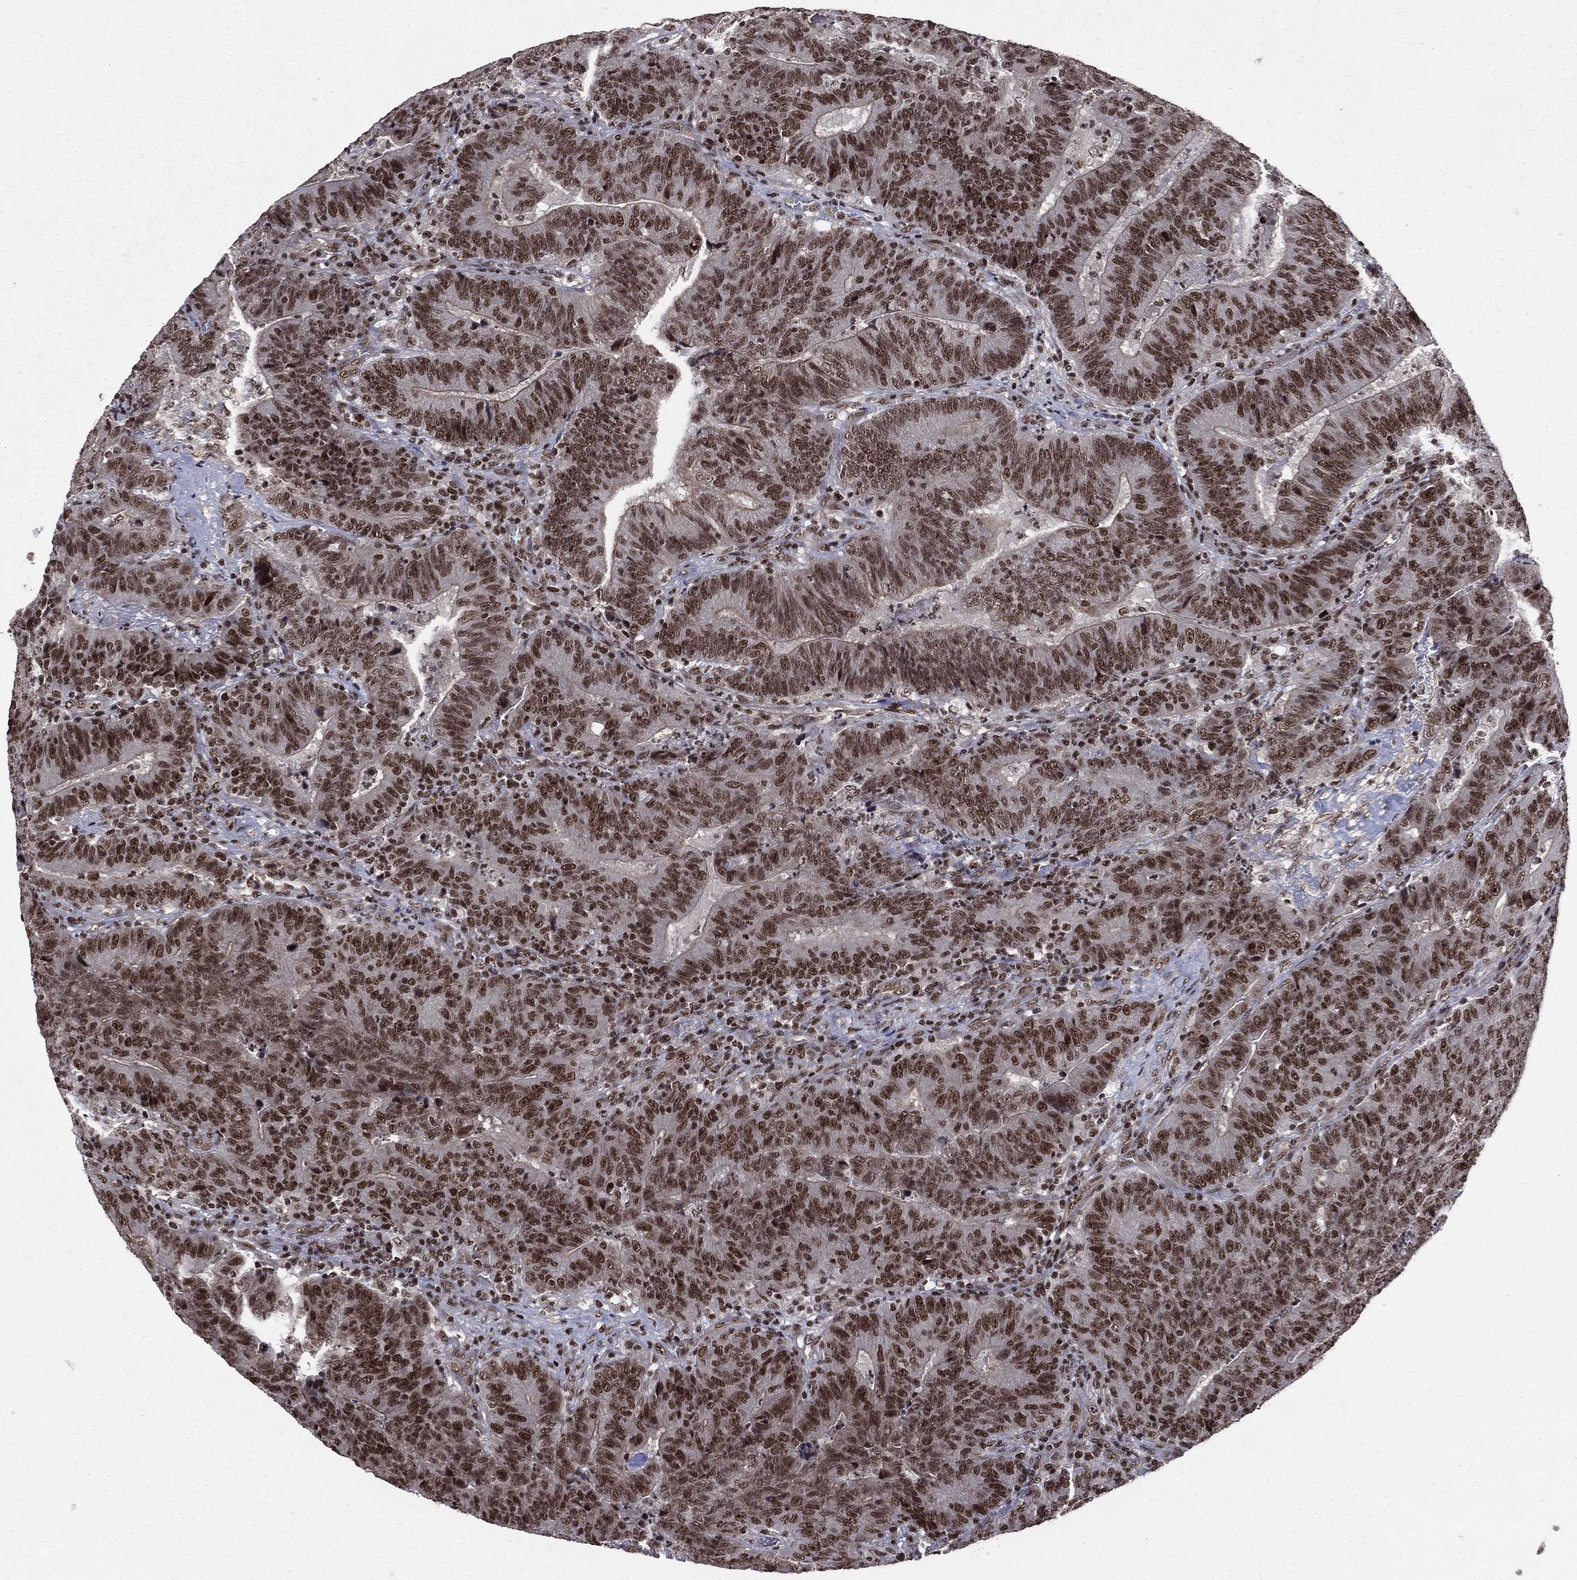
{"staining": {"intensity": "strong", "quantity": ">75%", "location": "nuclear"}, "tissue": "colorectal cancer", "cell_type": "Tumor cells", "image_type": "cancer", "snomed": [{"axis": "morphology", "description": "Adenocarcinoma, NOS"}, {"axis": "topography", "description": "Colon"}], "caption": "Colorectal cancer (adenocarcinoma) was stained to show a protein in brown. There is high levels of strong nuclear staining in approximately >75% of tumor cells.", "gene": "SMC3", "patient": {"sex": "female", "age": 75}}